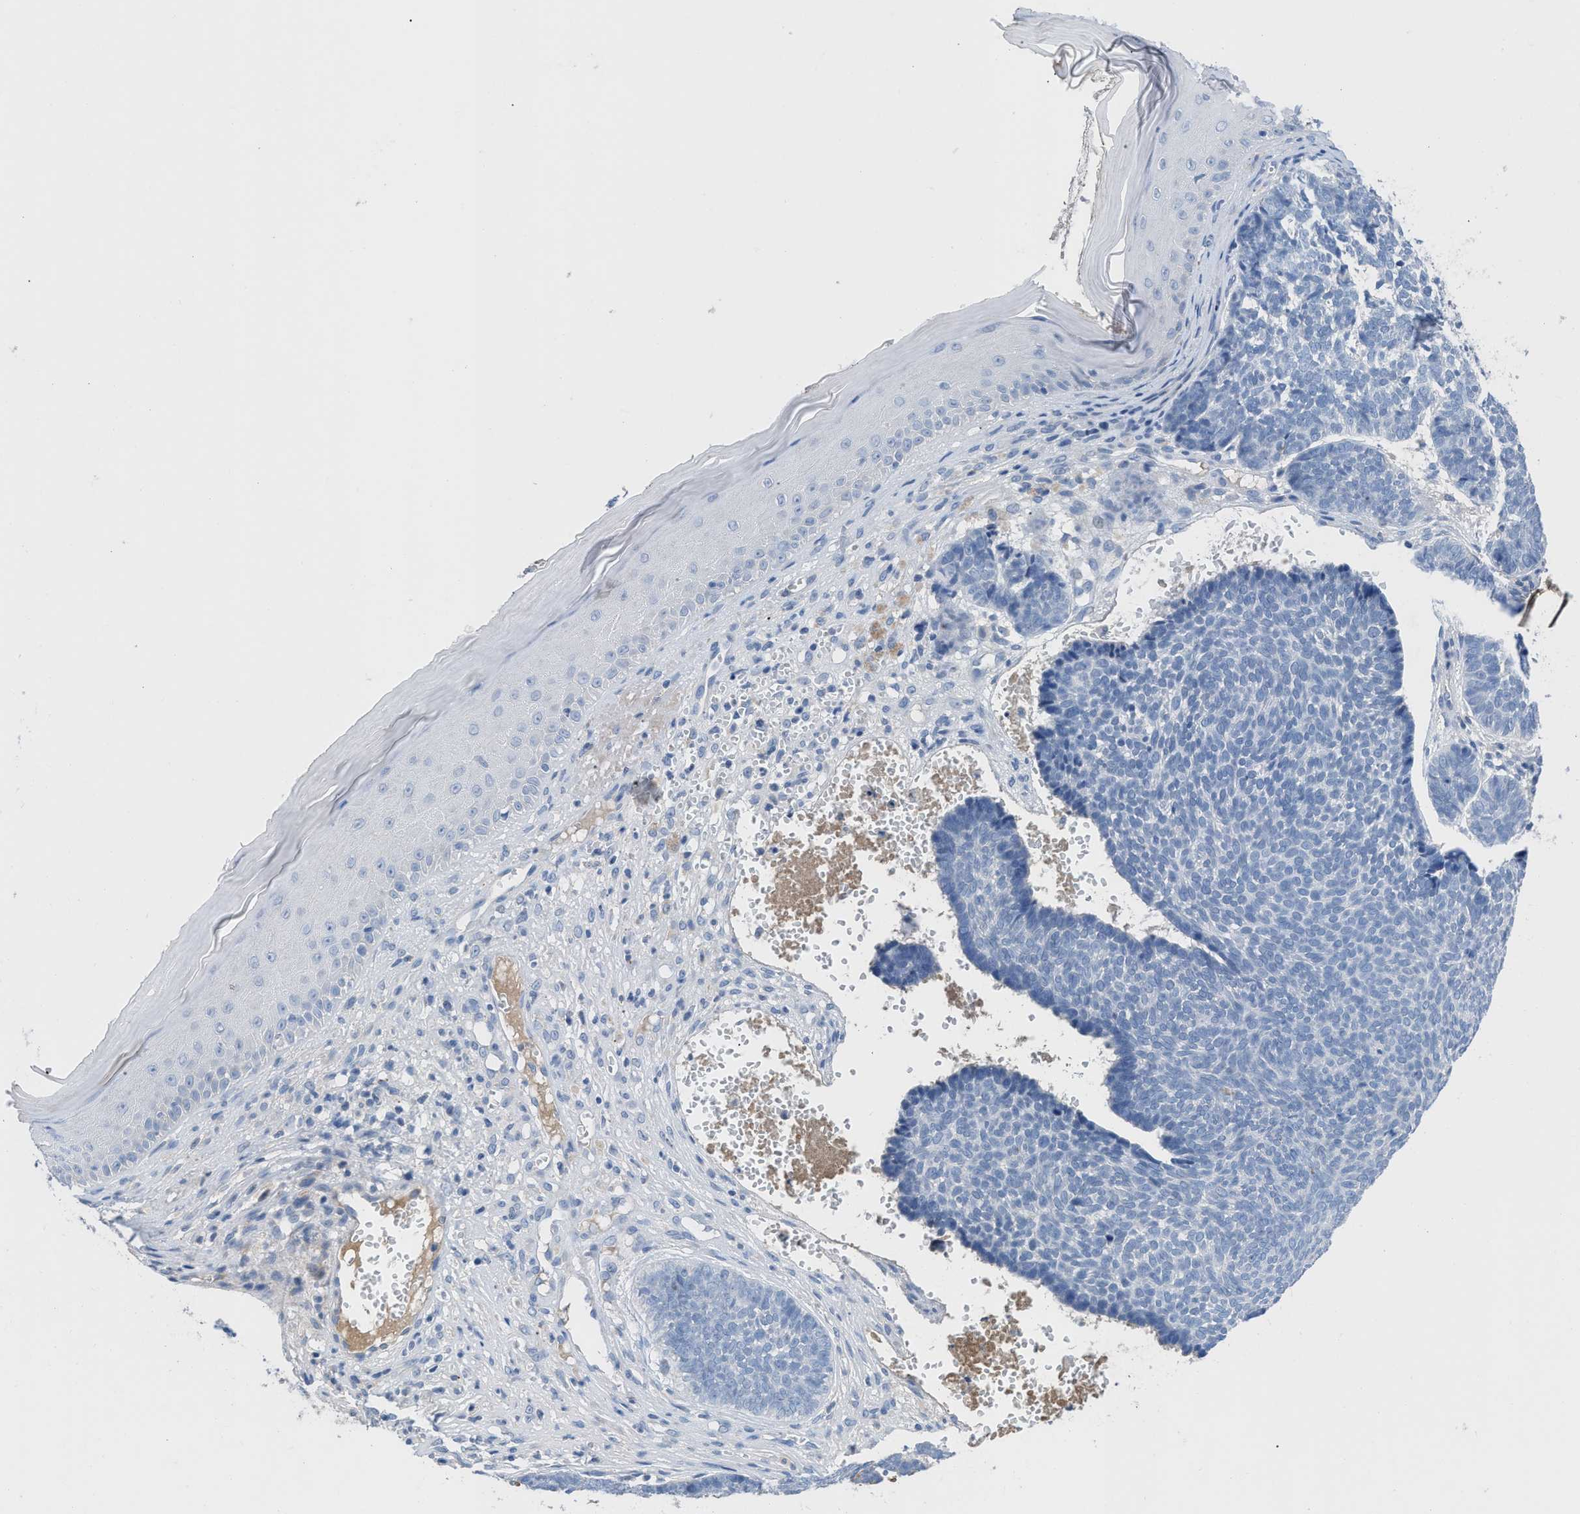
{"staining": {"intensity": "negative", "quantity": "none", "location": "none"}, "tissue": "skin cancer", "cell_type": "Tumor cells", "image_type": "cancer", "snomed": [{"axis": "morphology", "description": "Basal cell carcinoma"}, {"axis": "topography", "description": "Skin"}], "caption": "High magnification brightfield microscopy of skin cancer stained with DAB (brown) and counterstained with hematoxylin (blue): tumor cells show no significant expression.", "gene": "HPX", "patient": {"sex": "male", "age": 84}}